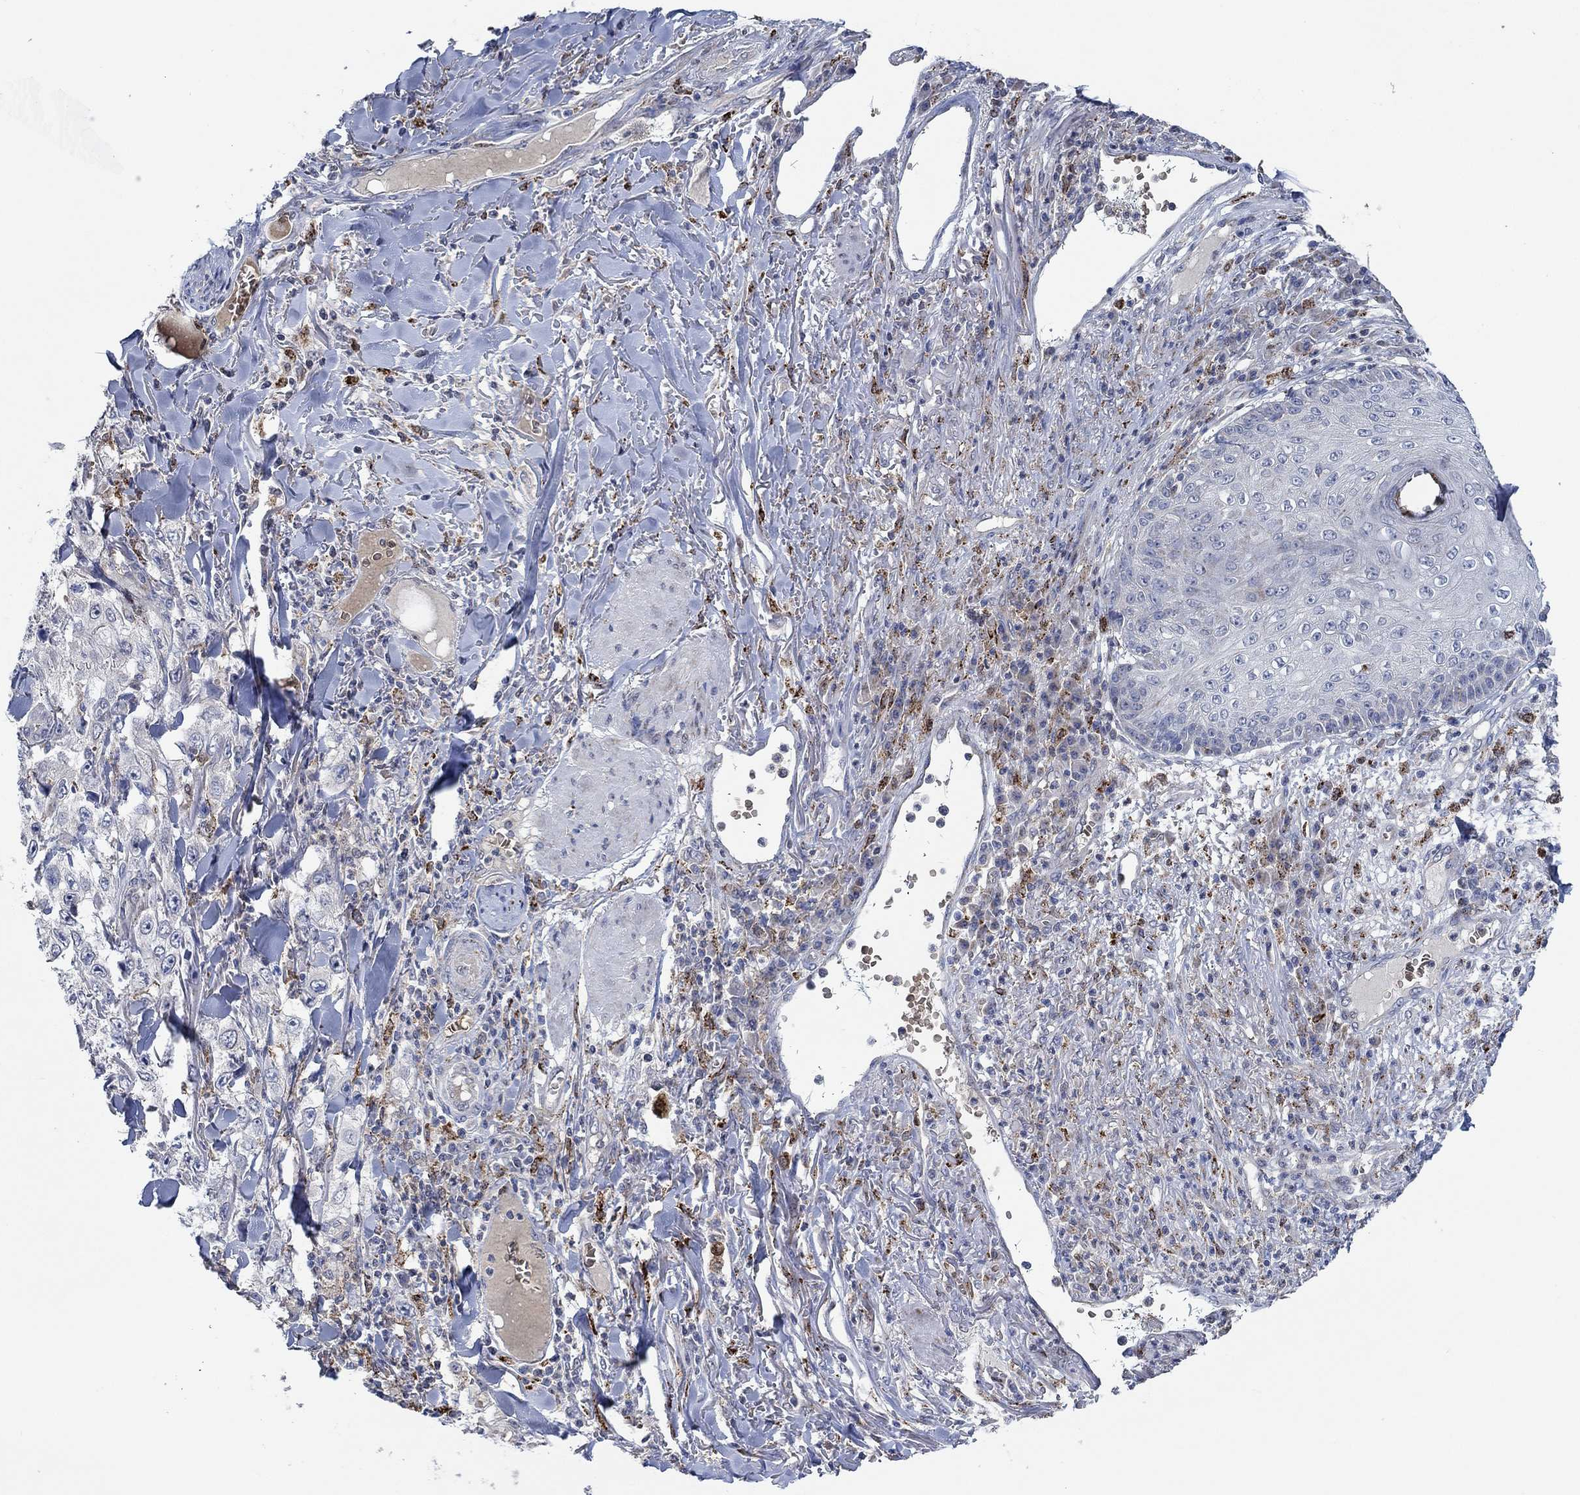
{"staining": {"intensity": "negative", "quantity": "none", "location": "none"}, "tissue": "skin cancer", "cell_type": "Tumor cells", "image_type": "cancer", "snomed": [{"axis": "morphology", "description": "Squamous cell carcinoma, NOS"}, {"axis": "topography", "description": "Skin"}], "caption": "Skin squamous cell carcinoma was stained to show a protein in brown. There is no significant positivity in tumor cells.", "gene": "MPP1", "patient": {"sex": "male", "age": 82}}